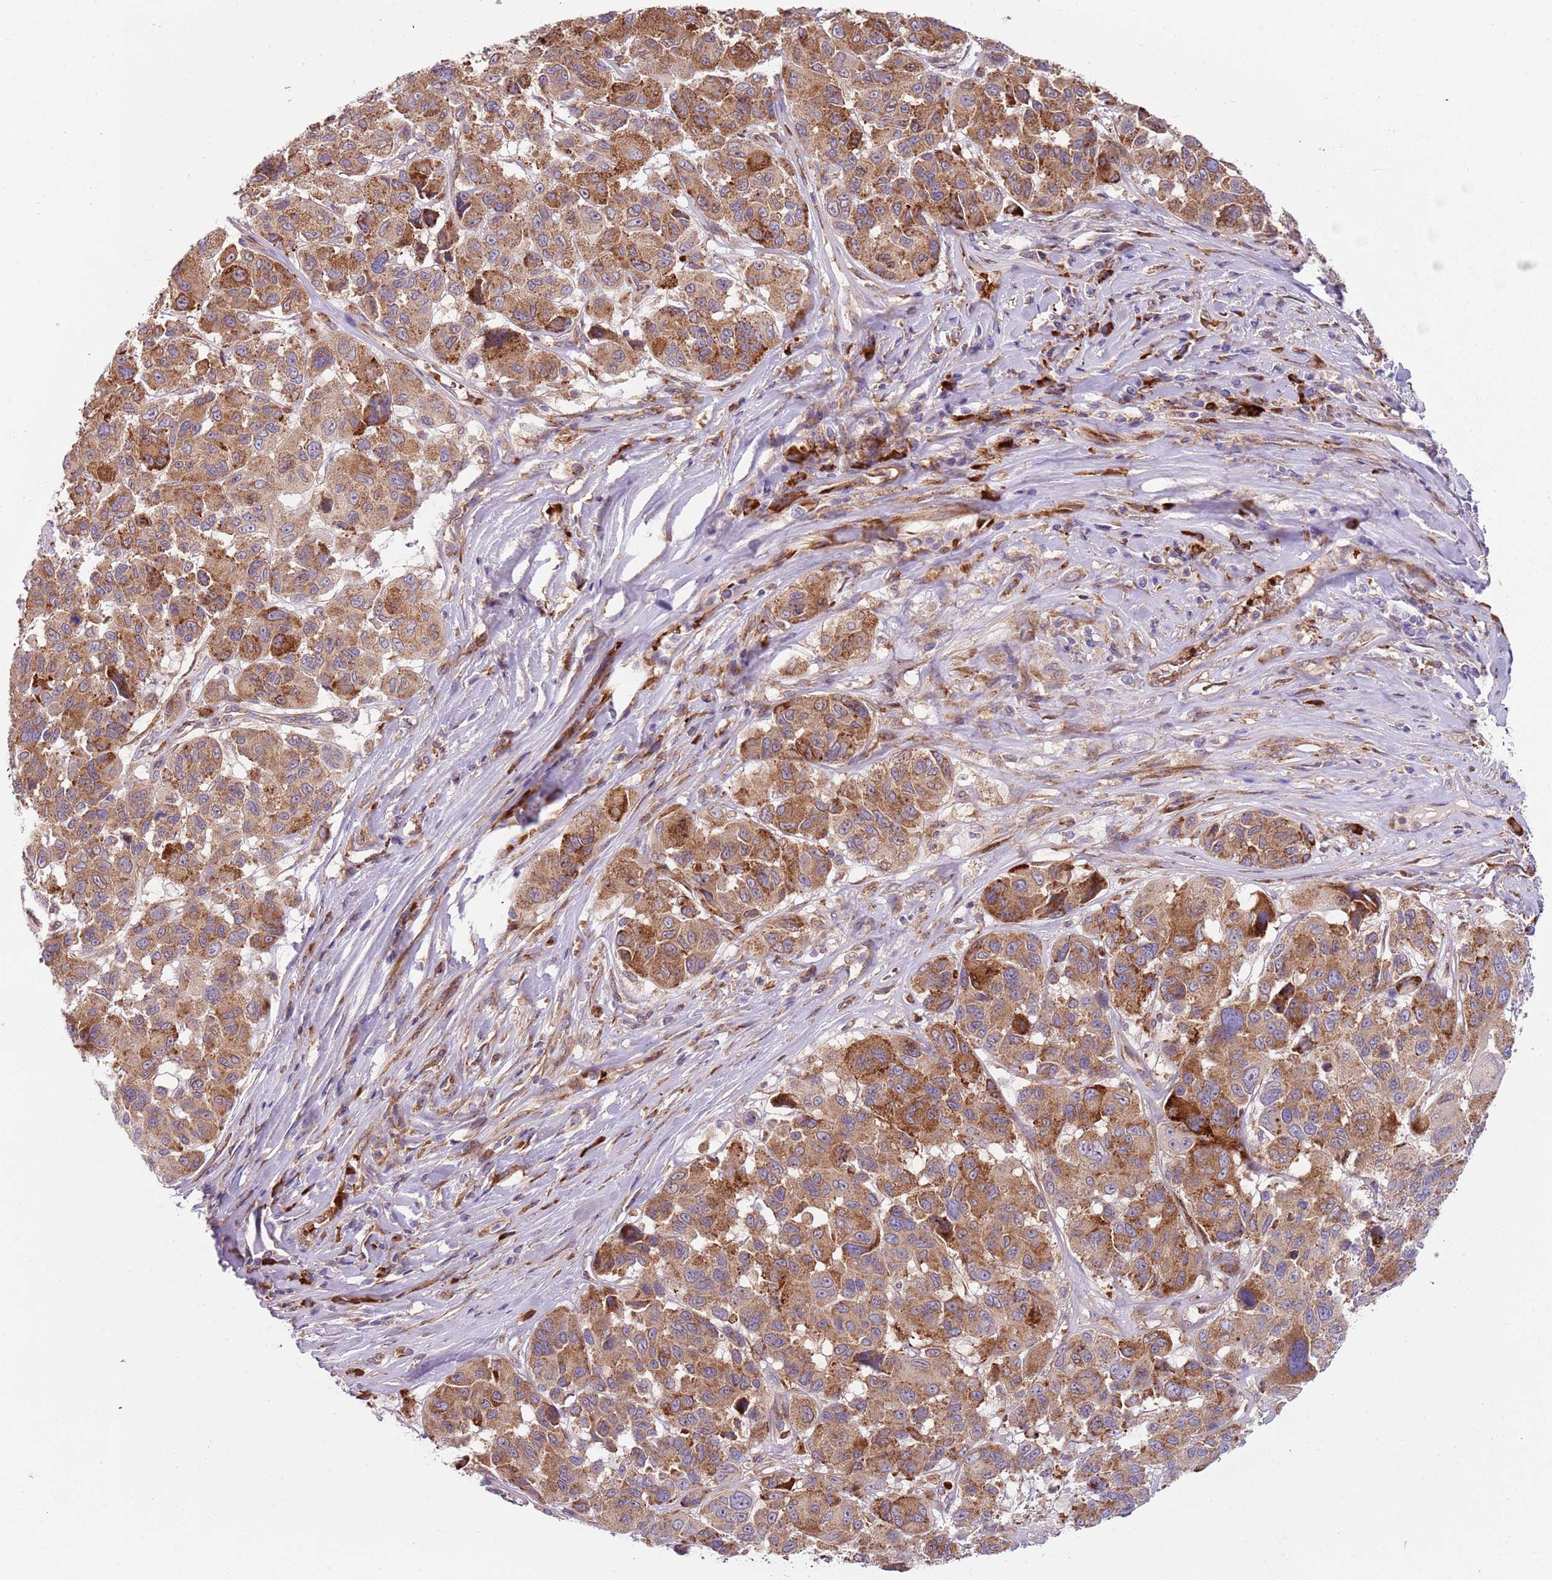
{"staining": {"intensity": "strong", "quantity": ">75%", "location": "cytoplasmic/membranous"}, "tissue": "melanoma", "cell_type": "Tumor cells", "image_type": "cancer", "snomed": [{"axis": "morphology", "description": "Malignant melanoma, NOS"}, {"axis": "topography", "description": "Skin"}], "caption": "Protein staining of melanoma tissue displays strong cytoplasmic/membranous positivity in approximately >75% of tumor cells. (brown staining indicates protein expression, while blue staining denotes nuclei).", "gene": "VWCE", "patient": {"sex": "female", "age": 66}}